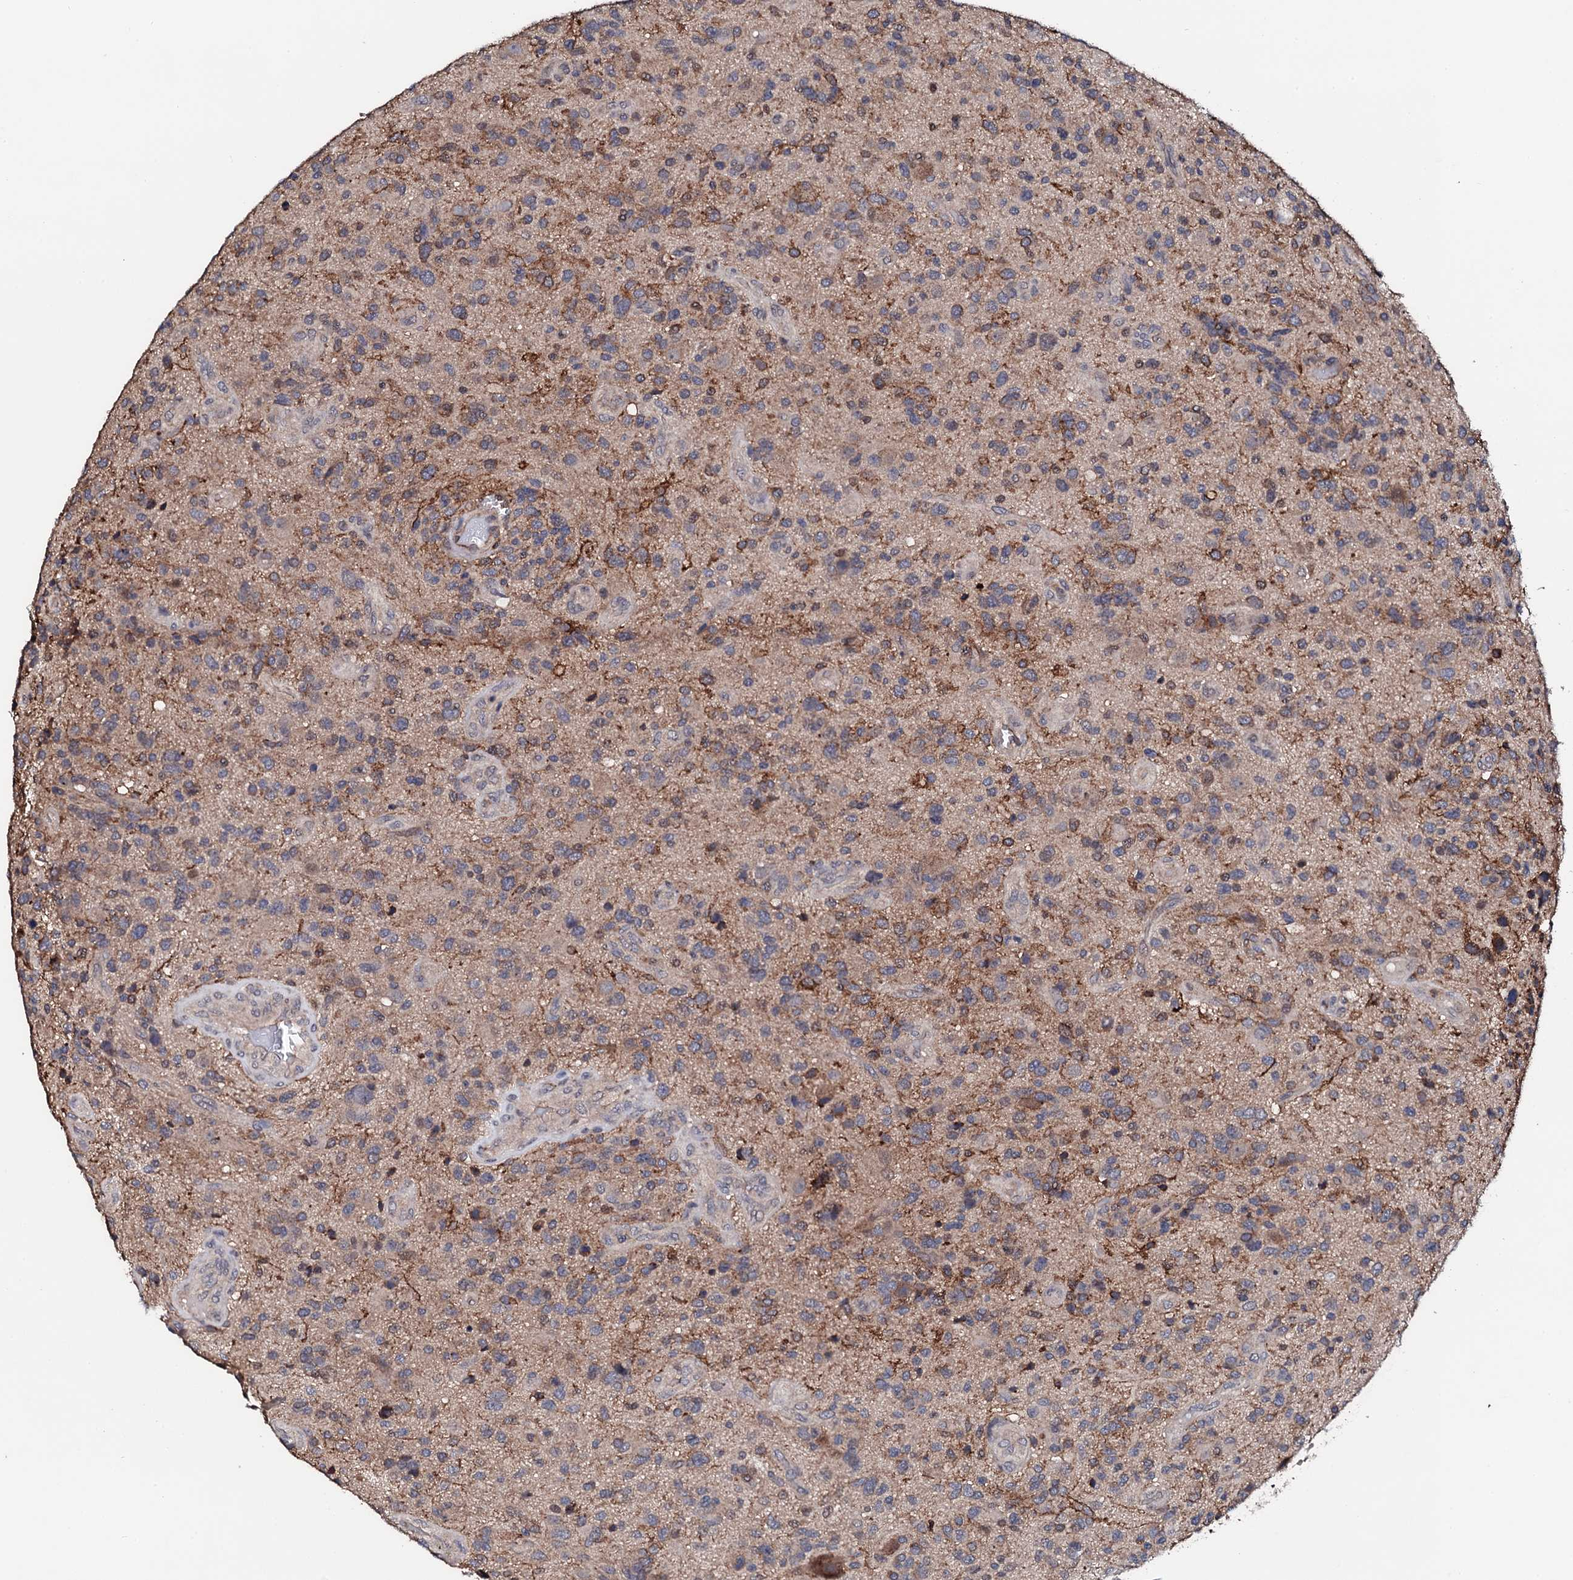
{"staining": {"intensity": "moderate", "quantity": "<25%", "location": "cytoplasmic/membranous"}, "tissue": "glioma", "cell_type": "Tumor cells", "image_type": "cancer", "snomed": [{"axis": "morphology", "description": "Glioma, malignant, High grade"}, {"axis": "topography", "description": "Brain"}], "caption": "High-power microscopy captured an IHC histopathology image of glioma, revealing moderate cytoplasmic/membranous staining in approximately <25% of tumor cells.", "gene": "EDC3", "patient": {"sex": "male", "age": 47}}